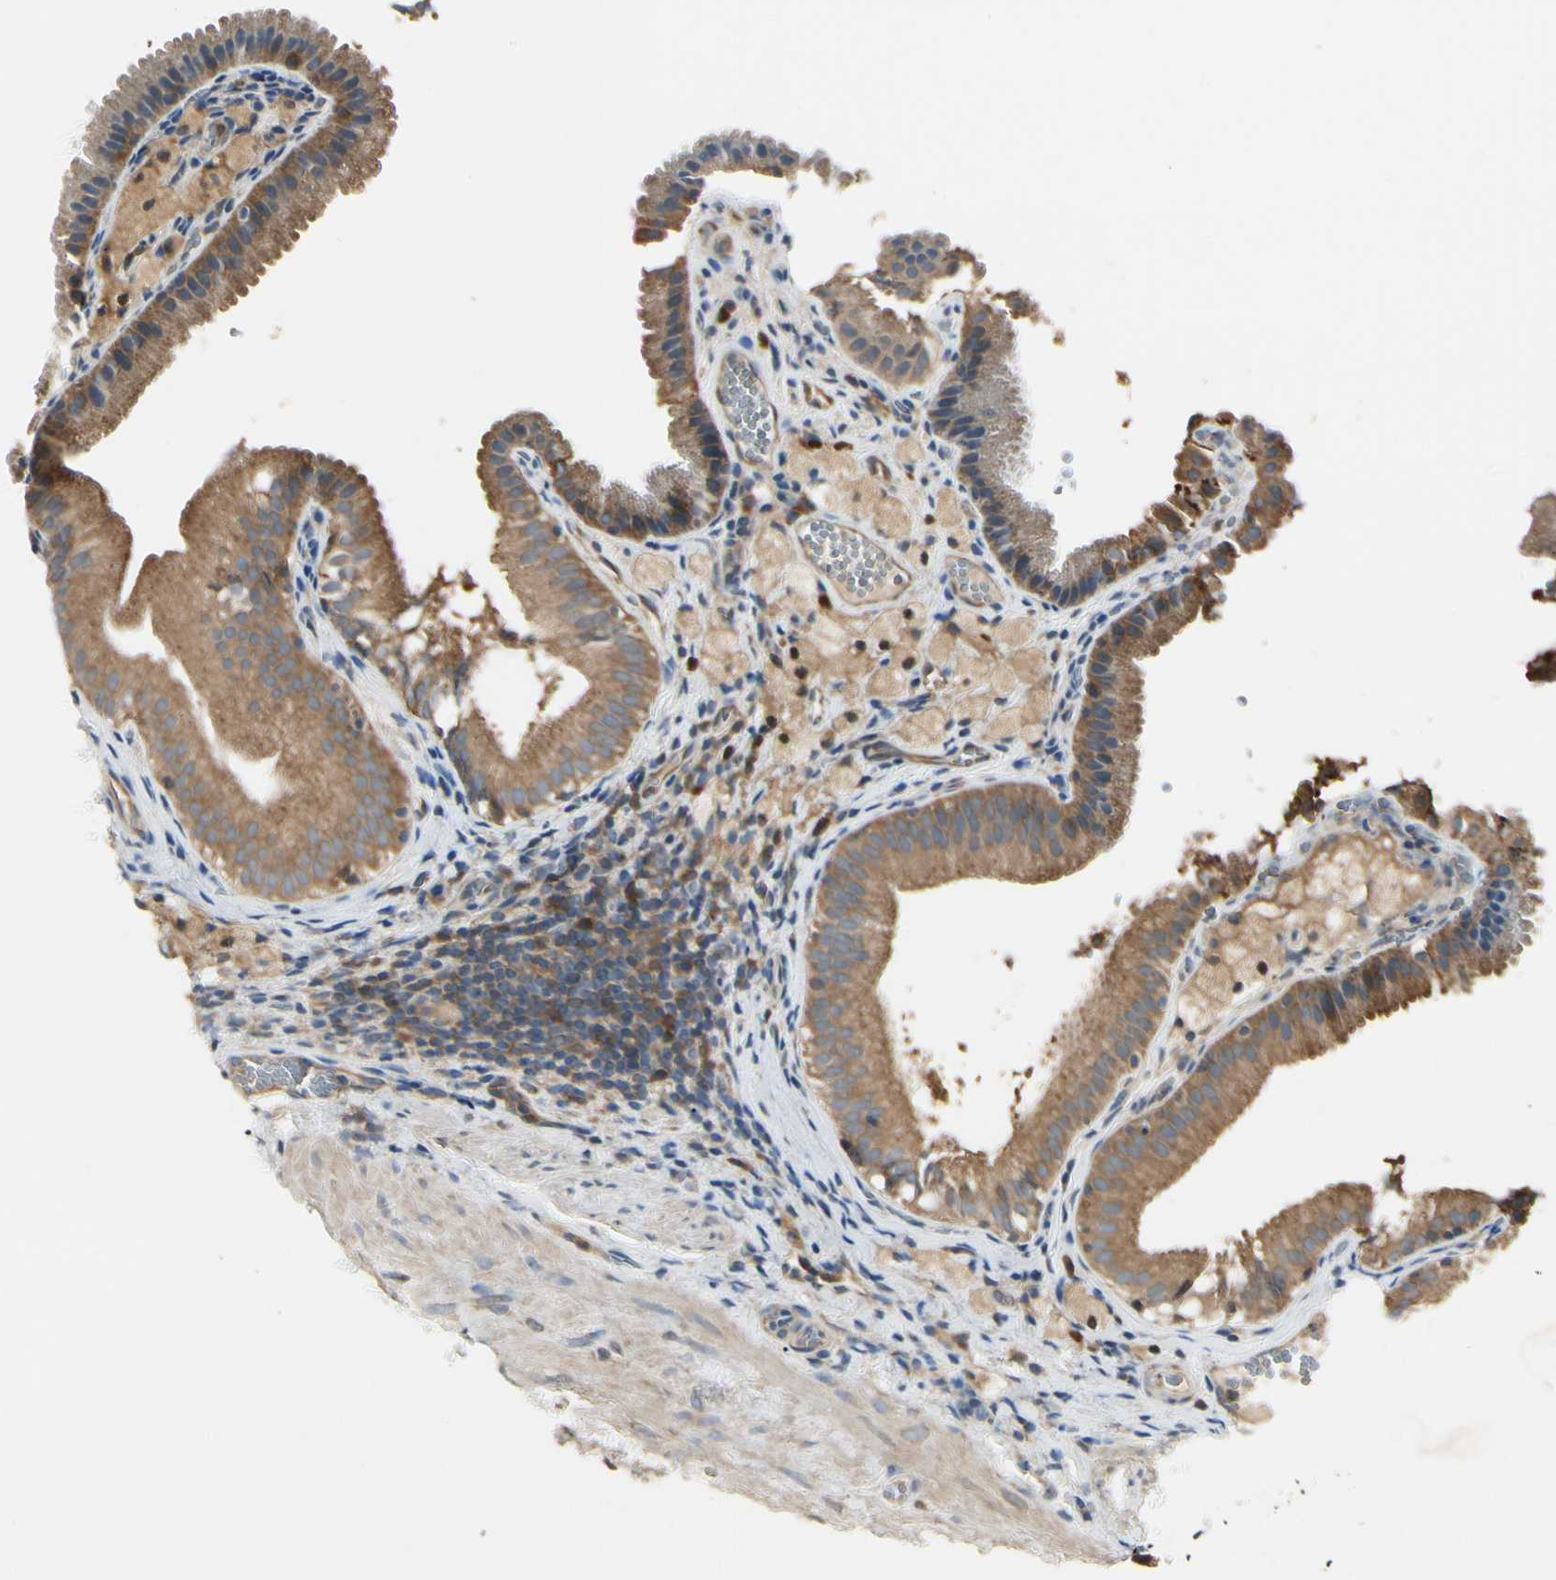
{"staining": {"intensity": "moderate", "quantity": ">75%", "location": "cytoplasmic/membranous"}, "tissue": "gallbladder", "cell_type": "Glandular cells", "image_type": "normal", "snomed": [{"axis": "morphology", "description": "Normal tissue, NOS"}, {"axis": "topography", "description": "Gallbladder"}], "caption": "Immunohistochemistry (IHC) image of benign human gallbladder stained for a protein (brown), which demonstrates medium levels of moderate cytoplasmic/membranous staining in about >75% of glandular cells.", "gene": "NME1", "patient": {"sex": "female", "age": 24}}